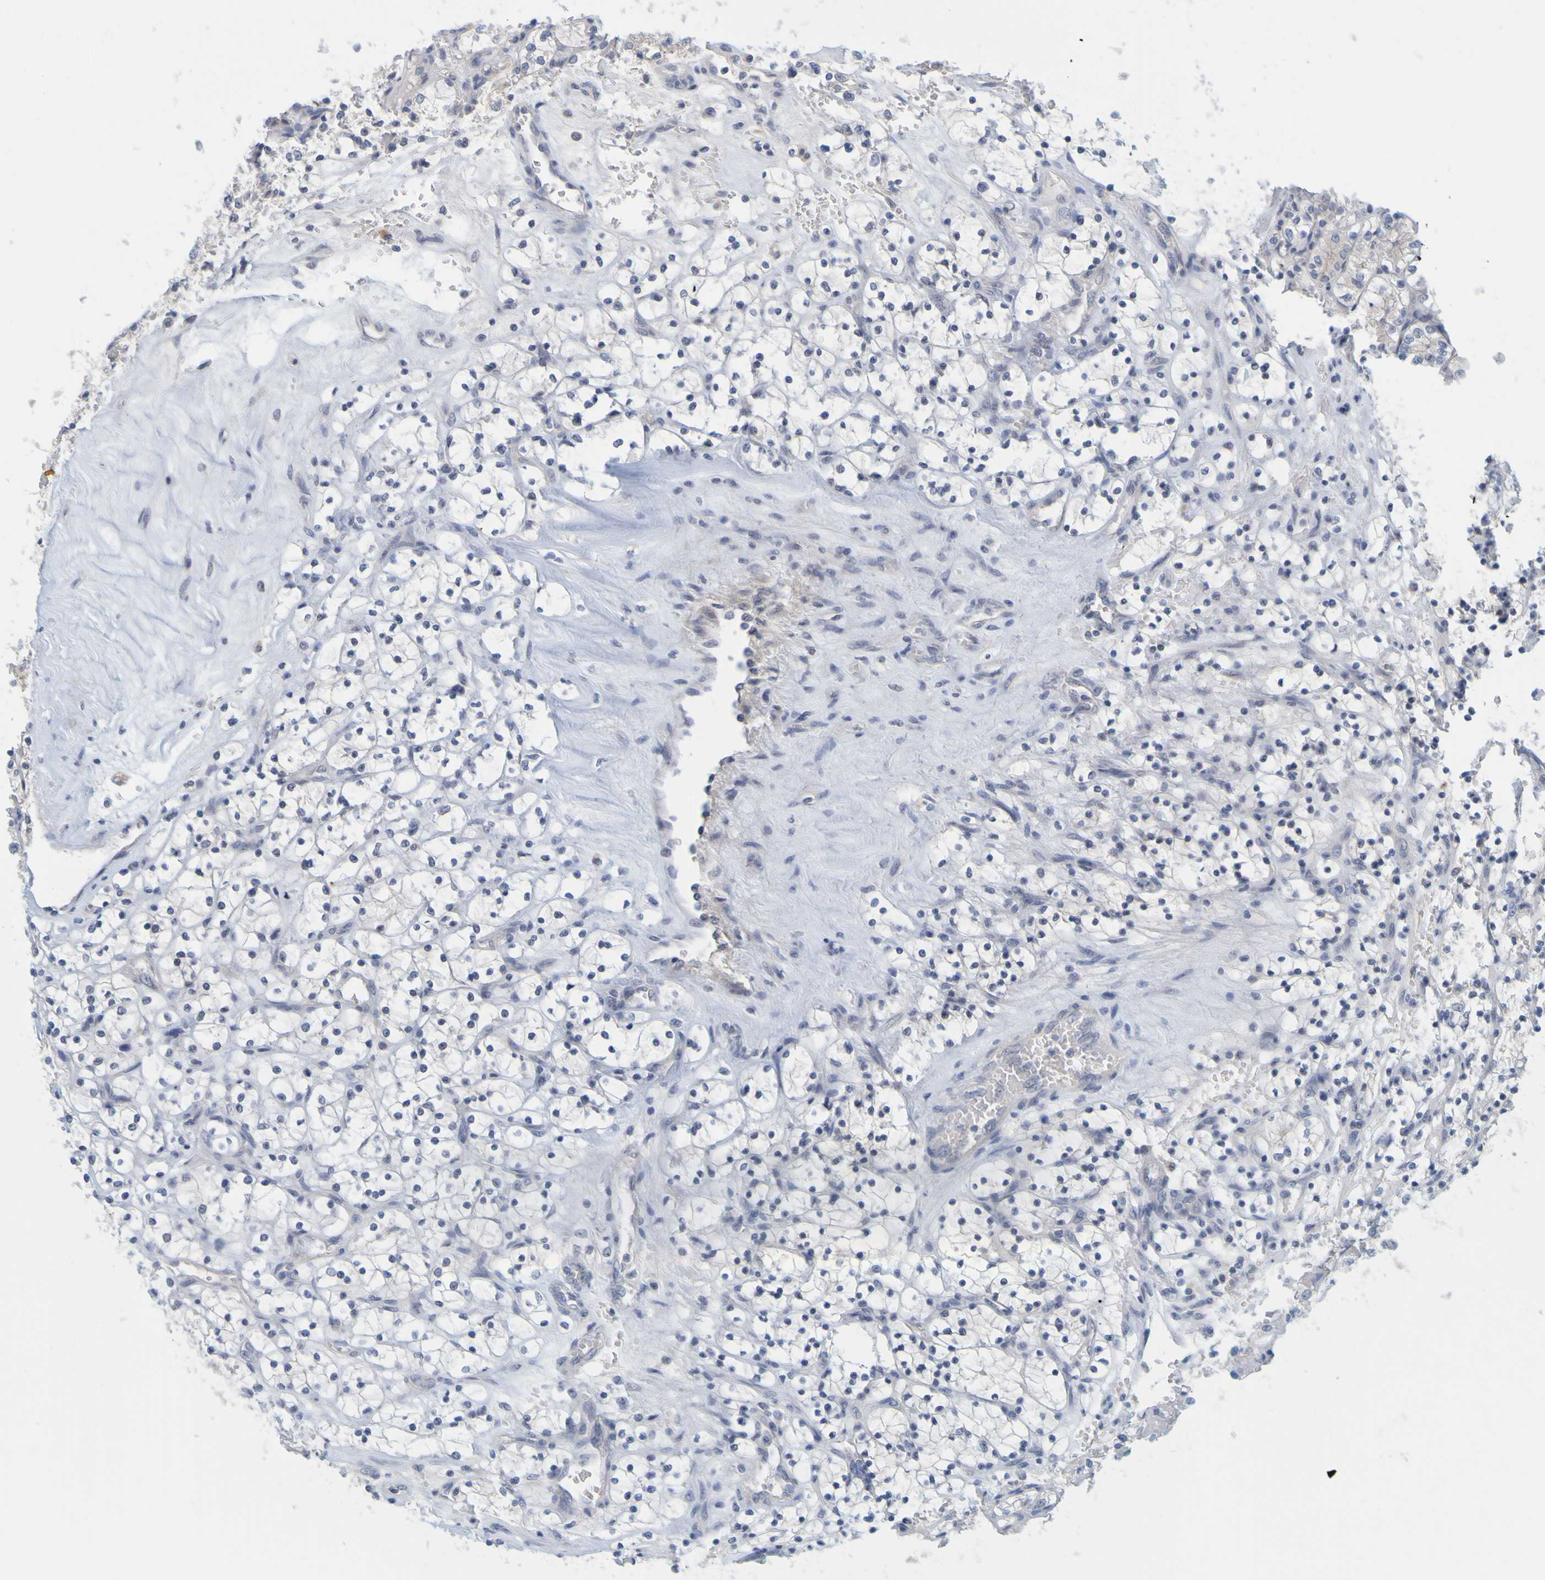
{"staining": {"intensity": "negative", "quantity": "none", "location": "none"}, "tissue": "renal cancer", "cell_type": "Tumor cells", "image_type": "cancer", "snomed": [{"axis": "morphology", "description": "Adenocarcinoma, NOS"}, {"axis": "topography", "description": "Kidney"}], "caption": "Tumor cells show no significant protein expression in renal adenocarcinoma. (DAB (3,3'-diaminobenzidine) immunohistochemistry, high magnification).", "gene": "ENDOU", "patient": {"sex": "female", "age": 69}}